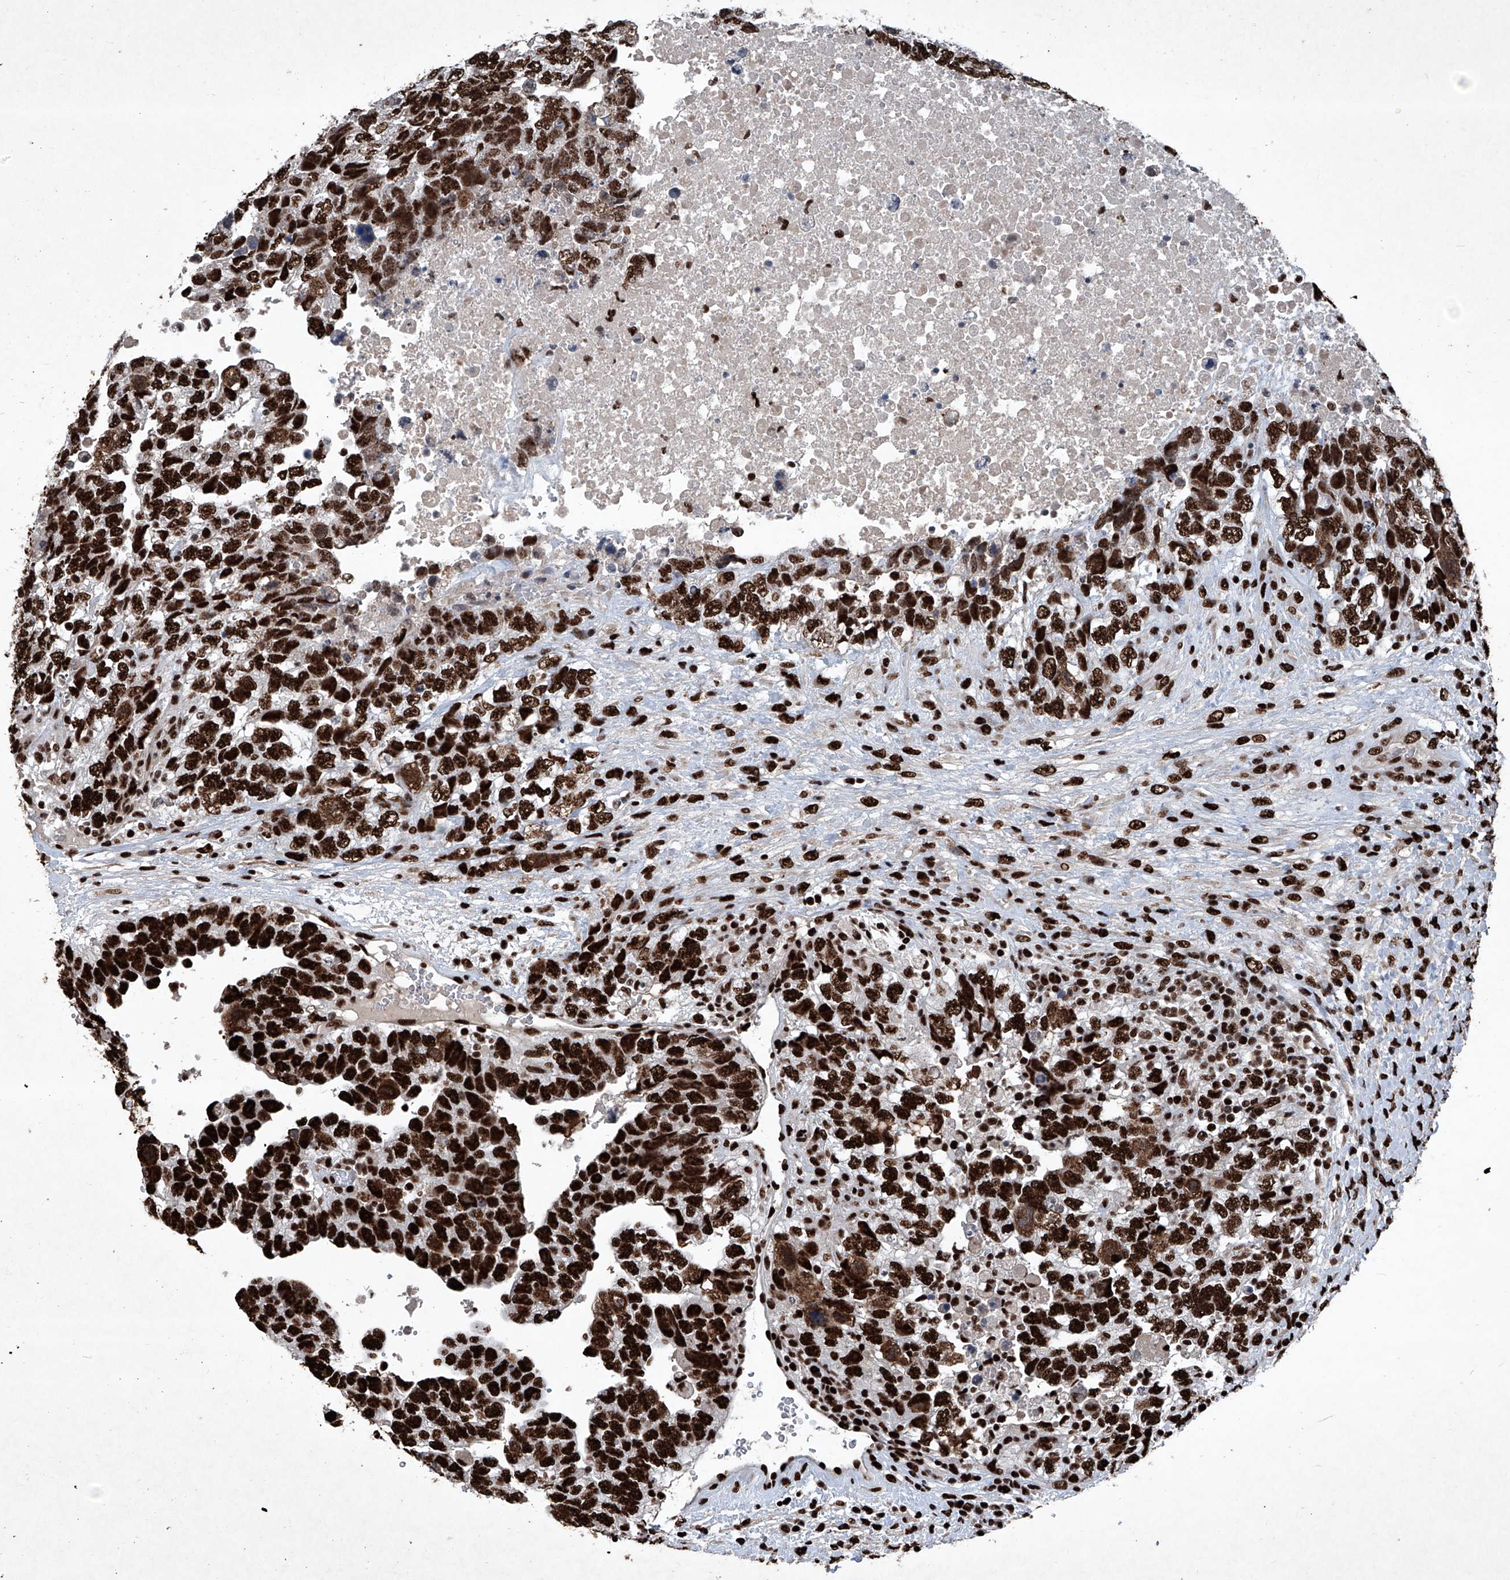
{"staining": {"intensity": "strong", "quantity": ">75%", "location": "nuclear"}, "tissue": "testis cancer", "cell_type": "Tumor cells", "image_type": "cancer", "snomed": [{"axis": "morphology", "description": "Carcinoma, Embryonal, NOS"}, {"axis": "topography", "description": "Testis"}], "caption": "Approximately >75% of tumor cells in embryonal carcinoma (testis) show strong nuclear protein expression as visualized by brown immunohistochemical staining.", "gene": "DDX39B", "patient": {"sex": "male", "age": 37}}